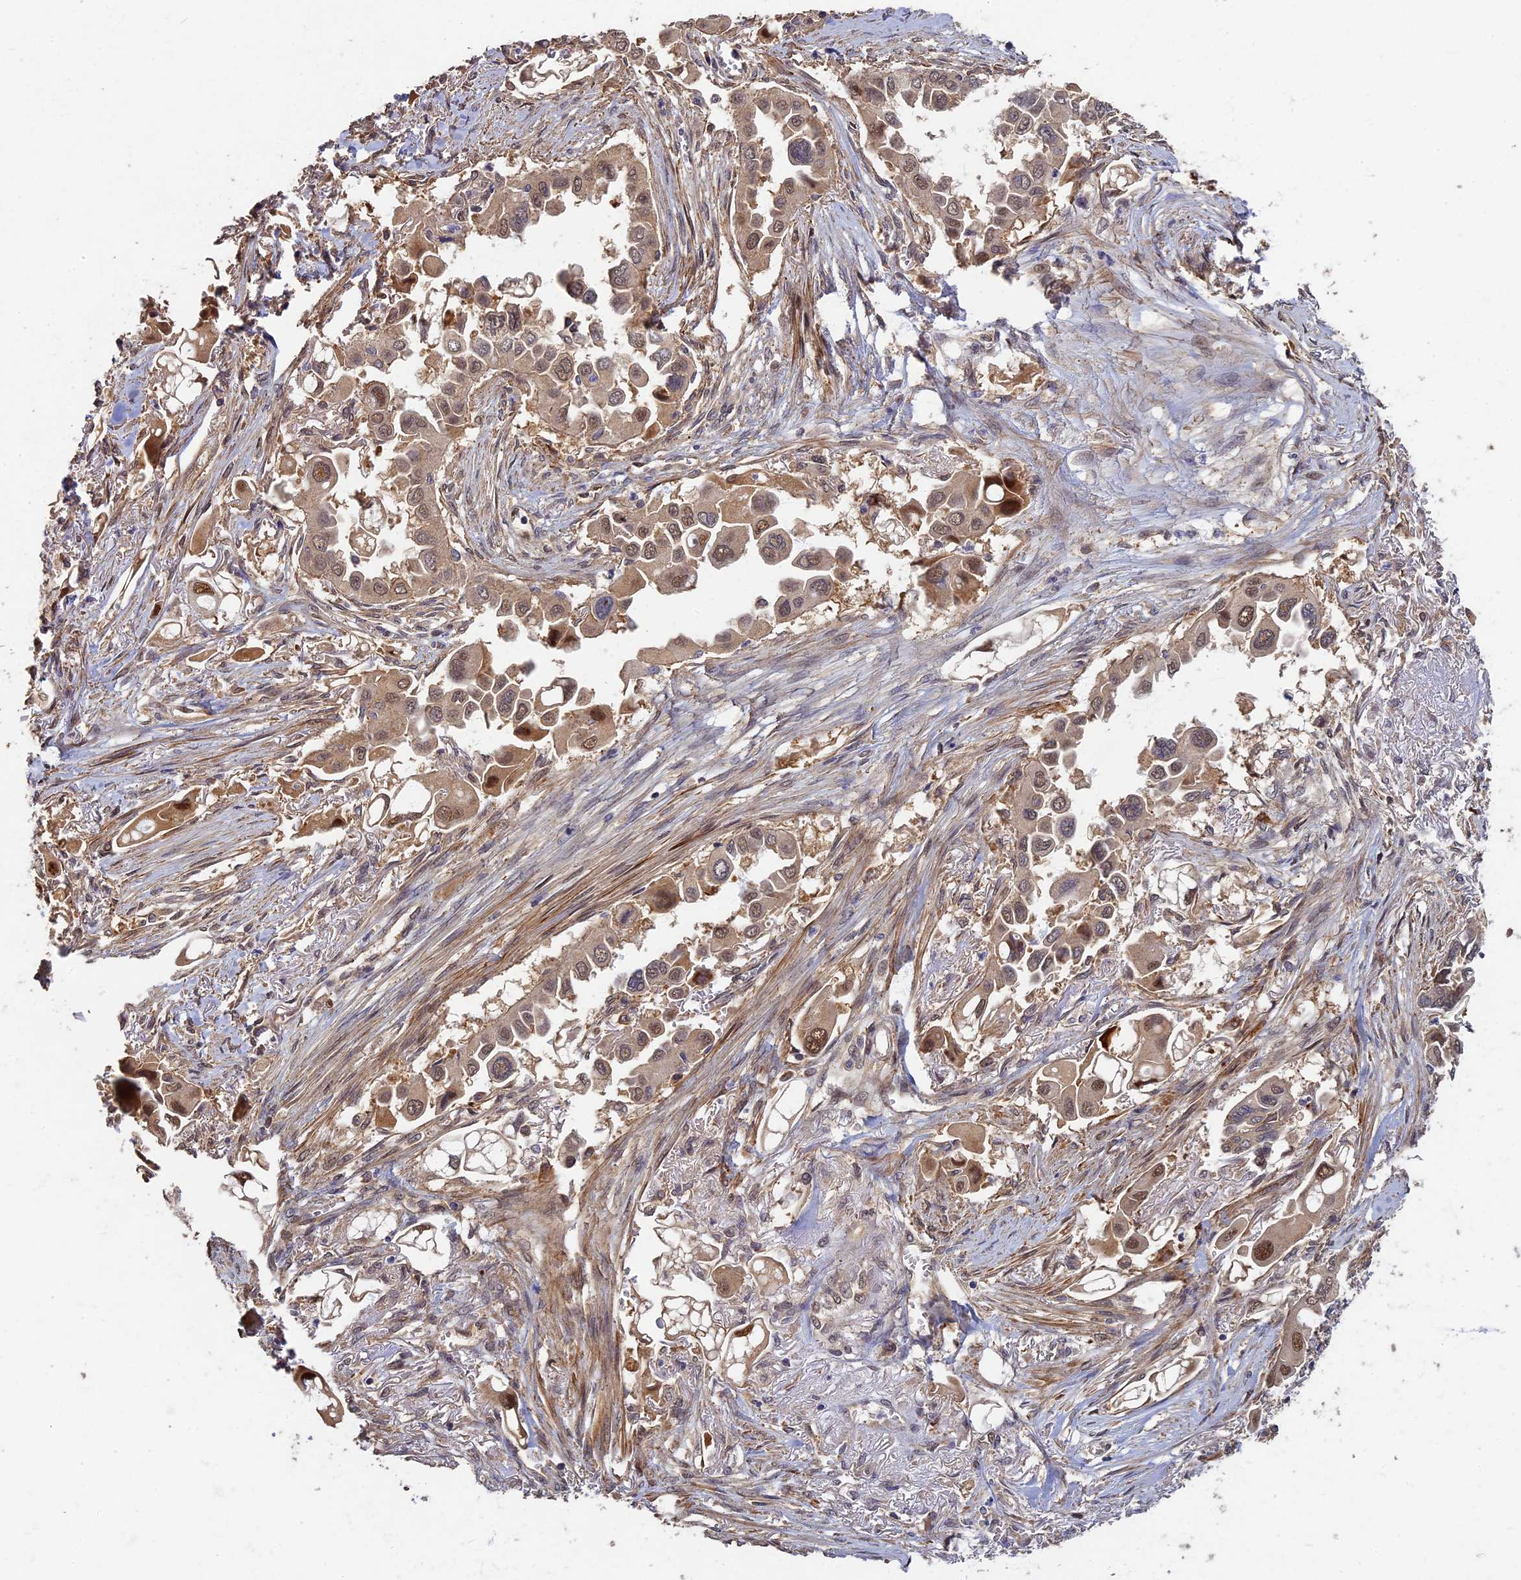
{"staining": {"intensity": "moderate", "quantity": "25%-75%", "location": "nuclear"}, "tissue": "lung cancer", "cell_type": "Tumor cells", "image_type": "cancer", "snomed": [{"axis": "morphology", "description": "Adenocarcinoma, NOS"}, {"axis": "topography", "description": "Lung"}], "caption": "Immunohistochemical staining of human lung cancer (adenocarcinoma) exhibits moderate nuclear protein expression in about 25%-75% of tumor cells.", "gene": "RSPH3", "patient": {"sex": "female", "age": 76}}